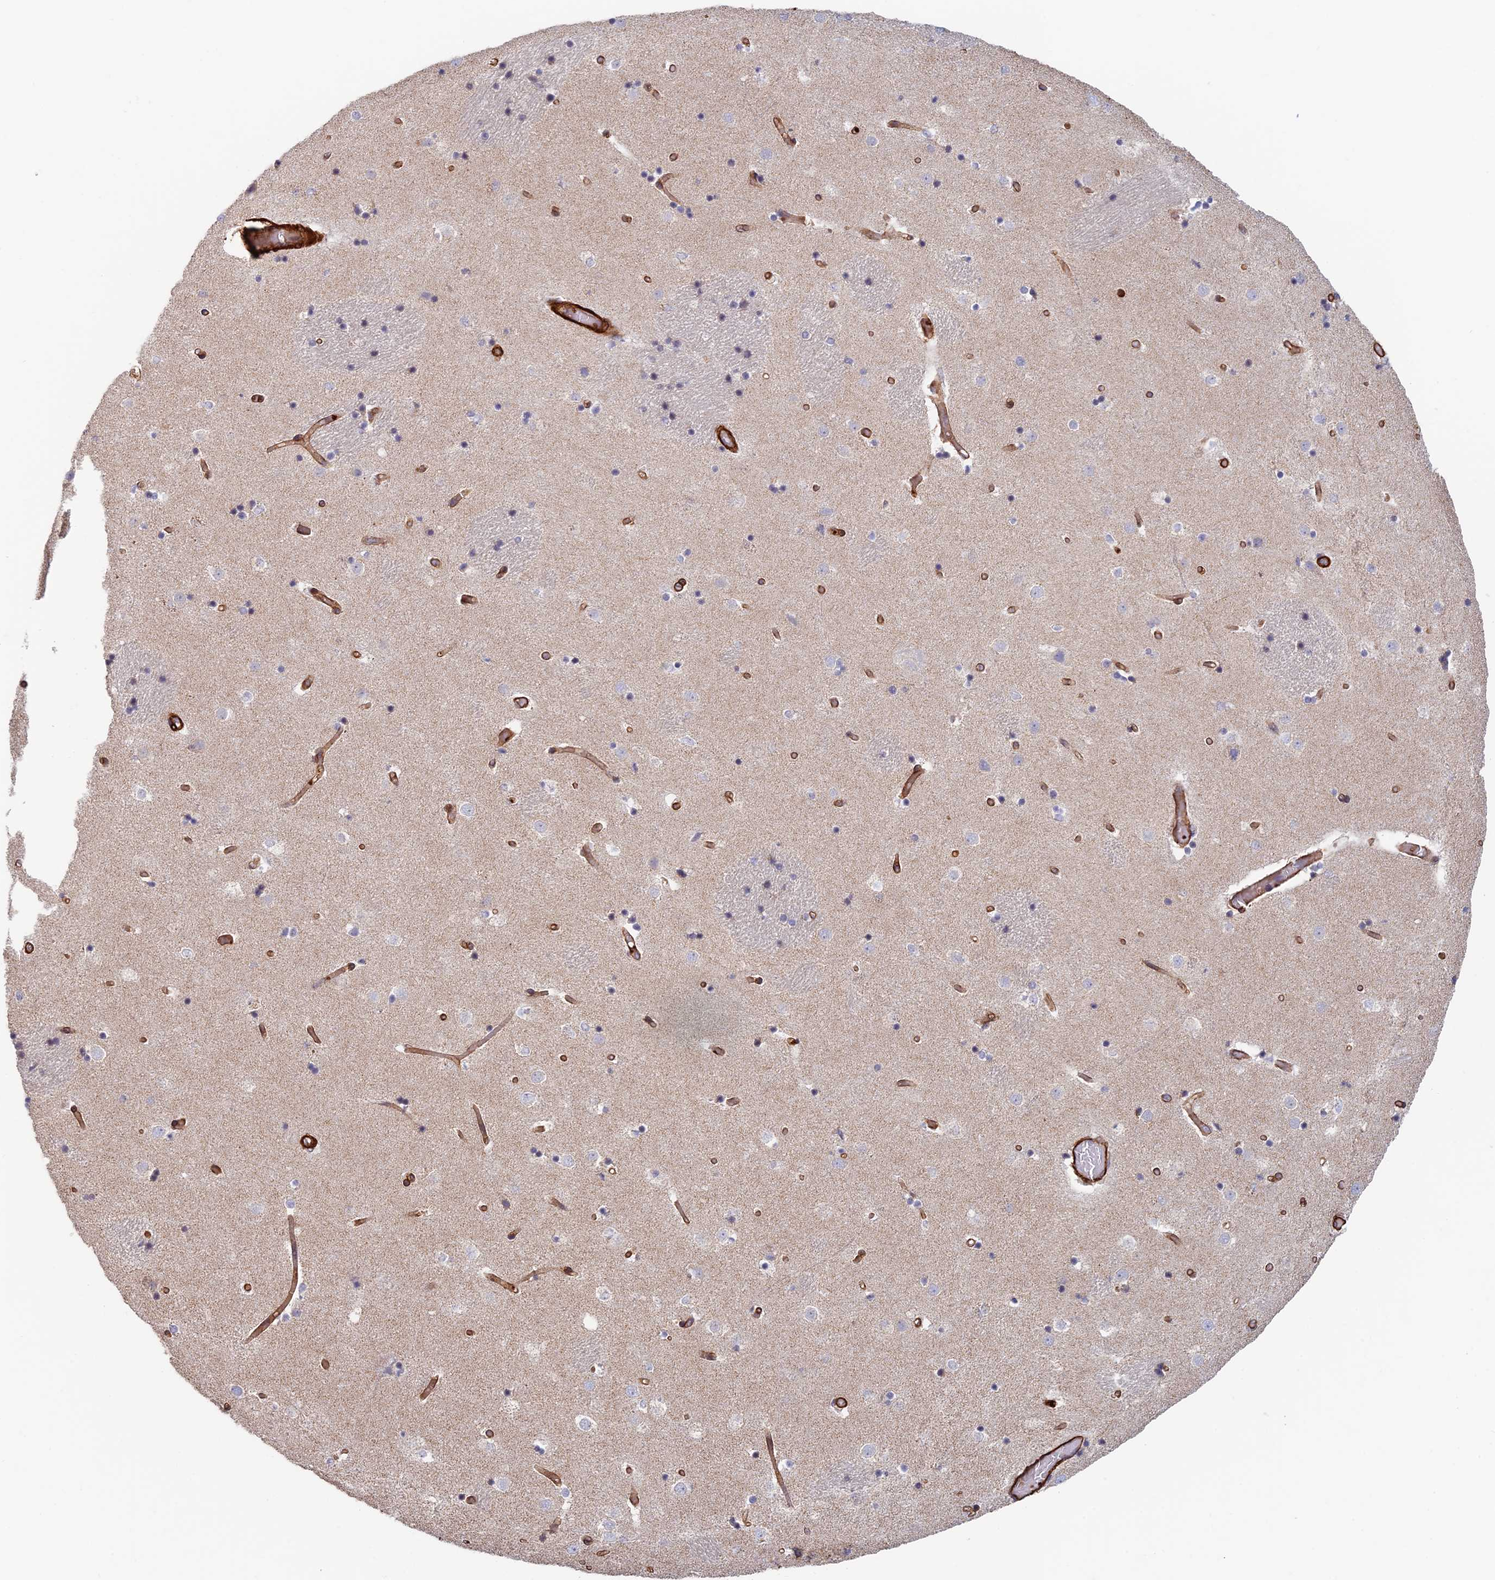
{"staining": {"intensity": "negative", "quantity": "none", "location": "none"}, "tissue": "caudate", "cell_type": "Glial cells", "image_type": "normal", "snomed": [{"axis": "morphology", "description": "Normal tissue, NOS"}, {"axis": "topography", "description": "Lateral ventricle wall"}], "caption": "DAB immunohistochemical staining of unremarkable human caudate exhibits no significant expression in glial cells.", "gene": "PAK4", "patient": {"sex": "female", "age": 52}}